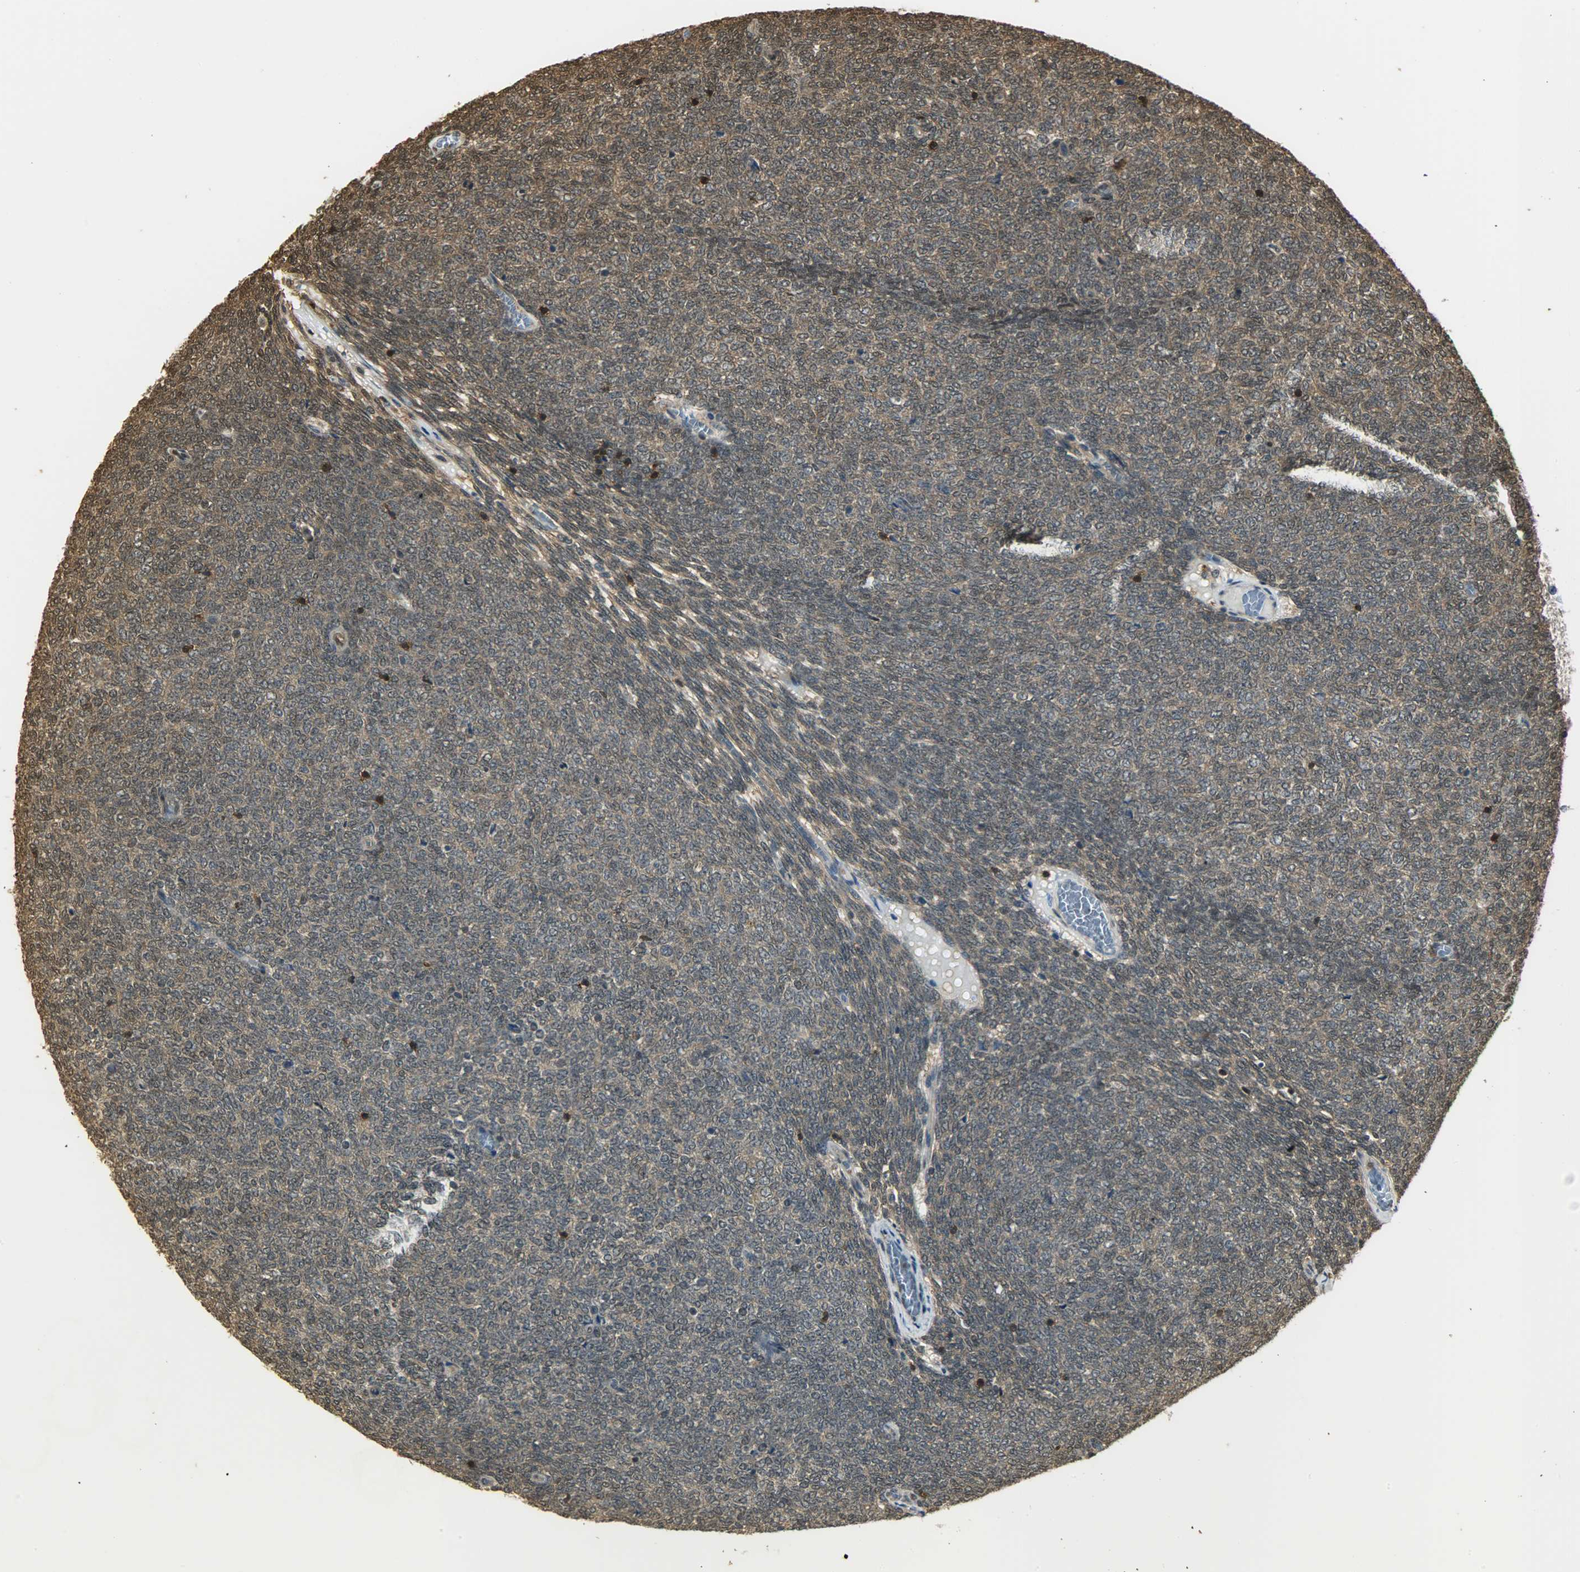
{"staining": {"intensity": "moderate", "quantity": ">75%", "location": "cytoplasmic/membranous"}, "tissue": "renal cancer", "cell_type": "Tumor cells", "image_type": "cancer", "snomed": [{"axis": "morphology", "description": "Neoplasm, malignant, NOS"}, {"axis": "topography", "description": "Kidney"}], "caption": "Immunohistochemistry (DAB) staining of renal cancer displays moderate cytoplasmic/membranous protein positivity in approximately >75% of tumor cells.", "gene": "YWHAZ", "patient": {"sex": "male", "age": 28}}